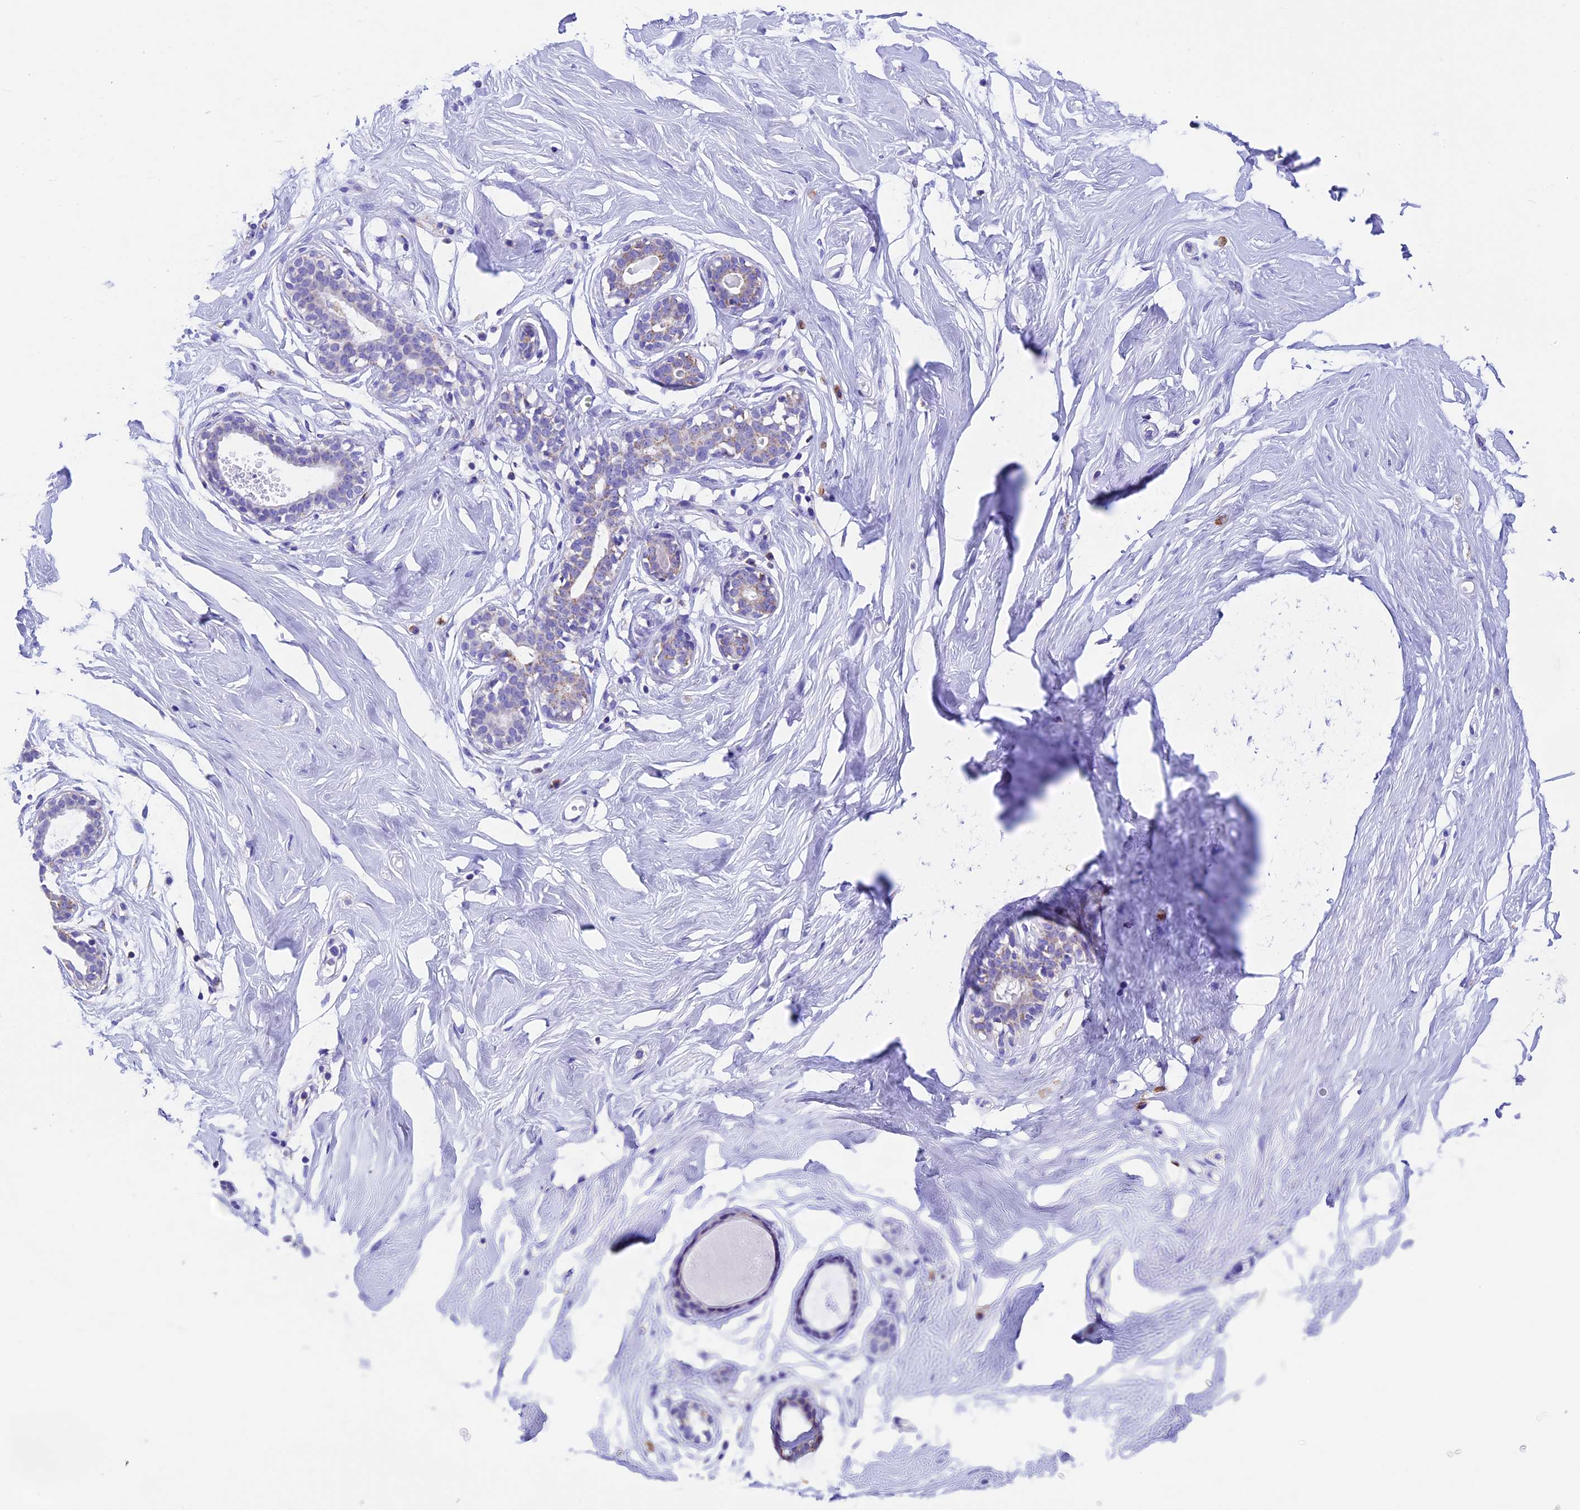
{"staining": {"intensity": "negative", "quantity": "none", "location": "none"}, "tissue": "breast", "cell_type": "Adipocytes", "image_type": "normal", "snomed": [{"axis": "morphology", "description": "Normal tissue, NOS"}, {"axis": "morphology", "description": "Adenoma, NOS"}, {"axis": "topography", "description": "Breast"}], "caption": "Immunohistochemistry photomicrograph of benign breast: human breast stained with DAB (3,3'-diaminobenzidine) exhibits no significant protein expression in adipocytes. (DAB immunohistochemistry (IHC), high magnification).", "gene": "SLC8B1", "patient": {"sex": "female", "age": 23}}